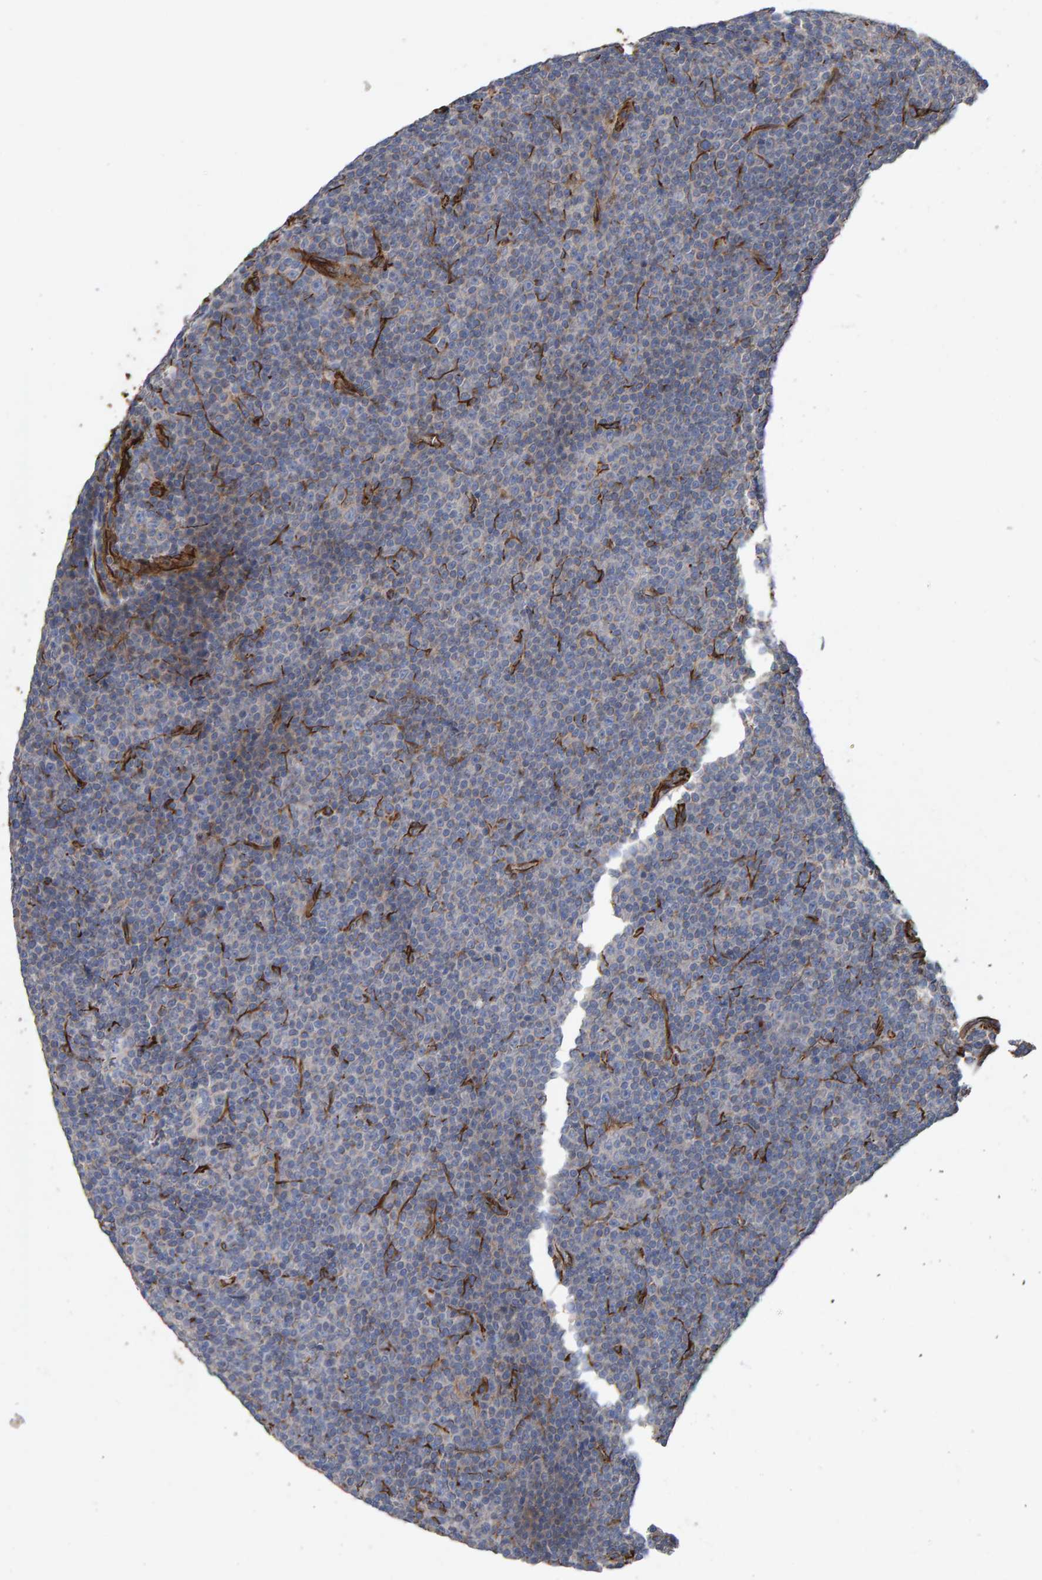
{"staining": {"intensity": "negative", "quantity": "none", "location": "none"}, "tissue": "lymphoma", "cell_type": "Tumor cells", "image_type": "cancer", "snomed": [{"axis": "morphology", "description": "Malignant lymphoma, non-Hodgkin's type, Low grade"}, {"axis": "topography", "description": "Lymph node"}], "caption": "Immunohistochemical staining of lymphoma reveals no significant positivity in tumor cells.", "gene": "ZNF347", "patient": {"sex": "female", "age": 67}}